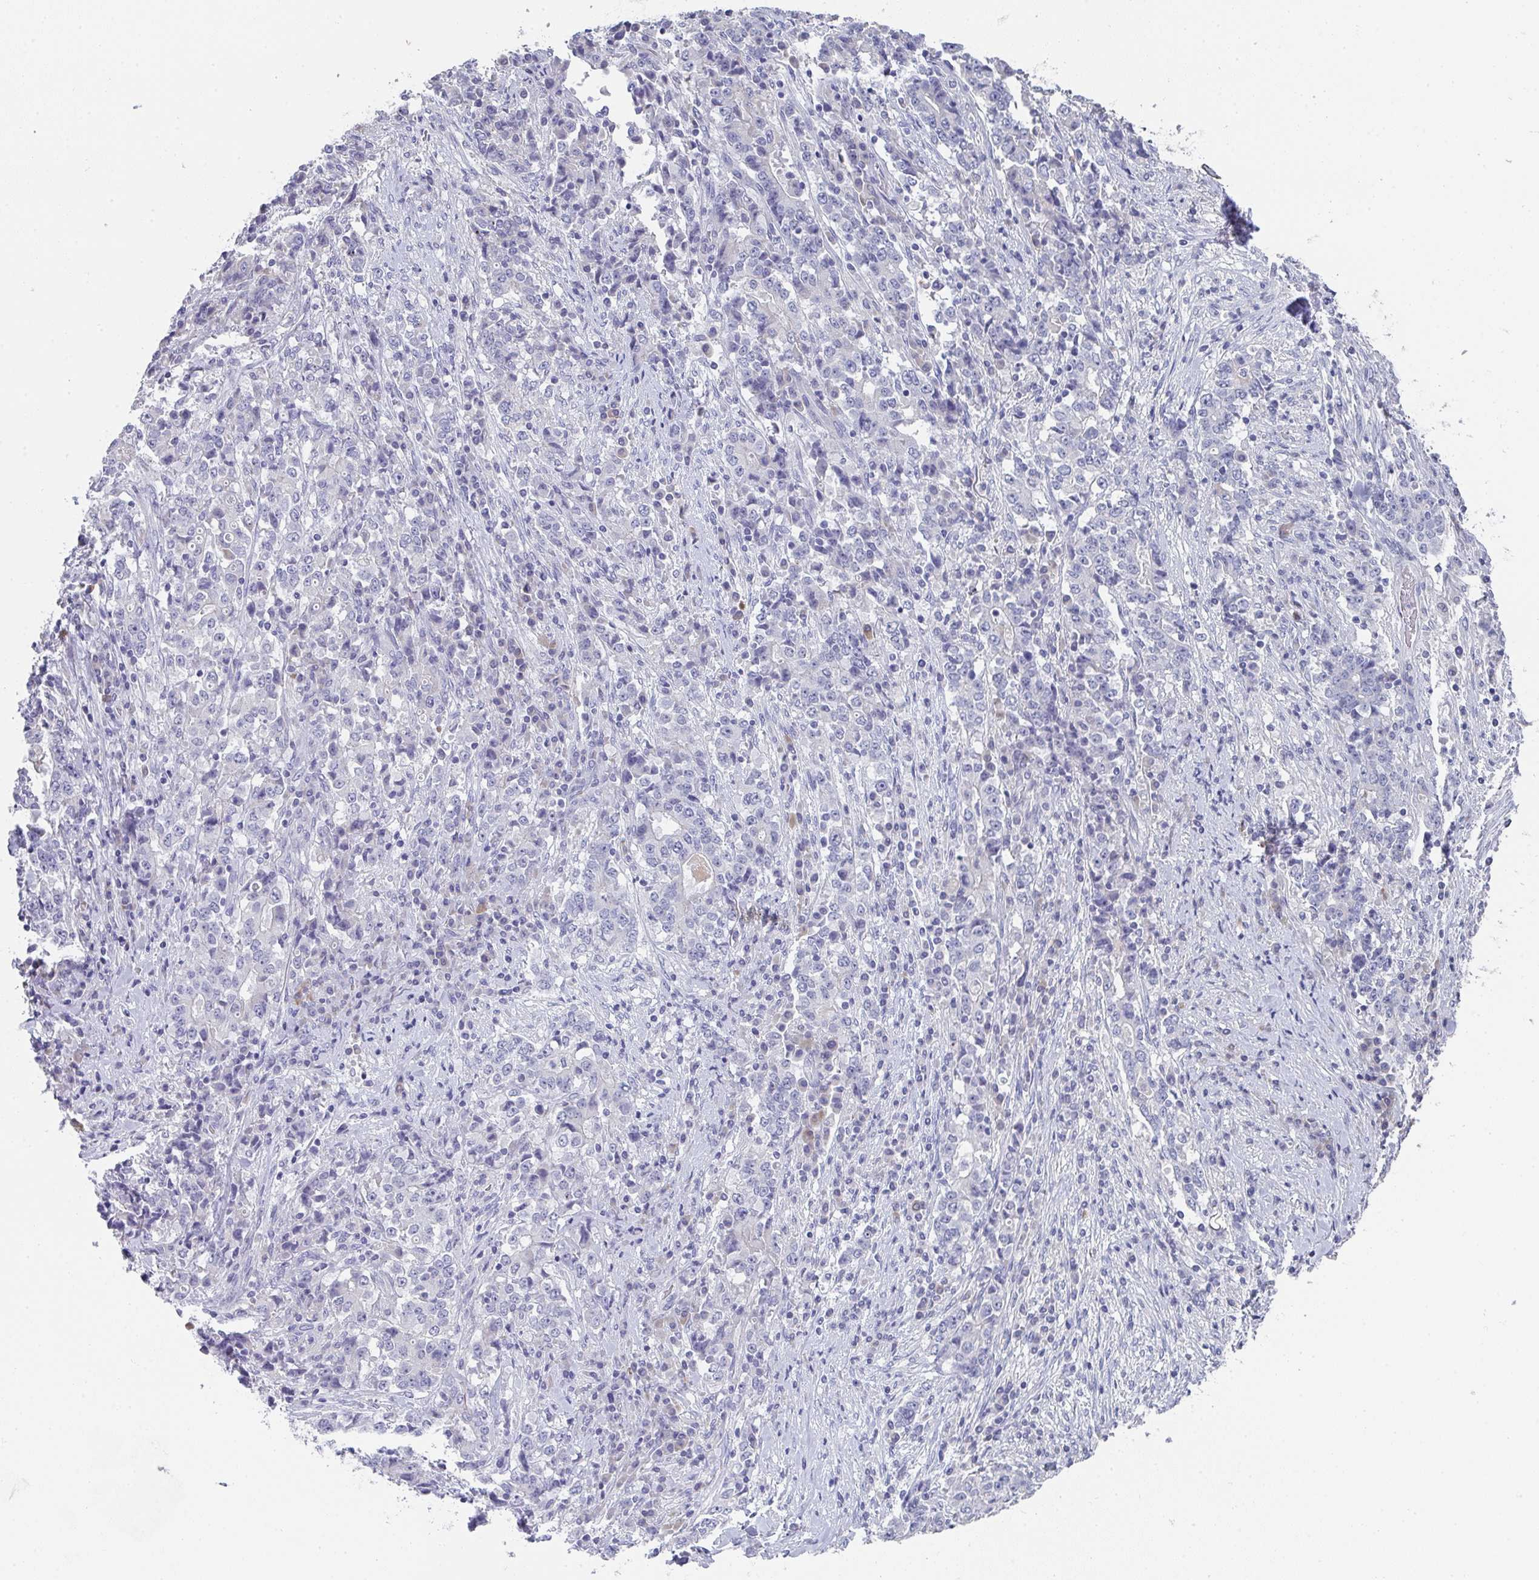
{"staining": {"intensity": "negative", "quantity": "none", "location": "none"}, "tissue": "stomach cancer", "cell_type": "Tumor cells", "image_type": "cancer", "snomed": [{"axis": "morphology", "description": "Normal tissue, NOS"}, {"axis": "morphology", "description": "Adenocarcinoma, NOS"}, {"axis": "topography", "description": "Stomach, upper"}, {"axis": "topography", "description": "Stomach"}], "caption": "Immunohistochemistry (IHC) of human stomach adenocarcinoma exhibits no expression in tumor cells.", "gene": "NOXRED1", "patient": {"sex": "male", "age": 59}}